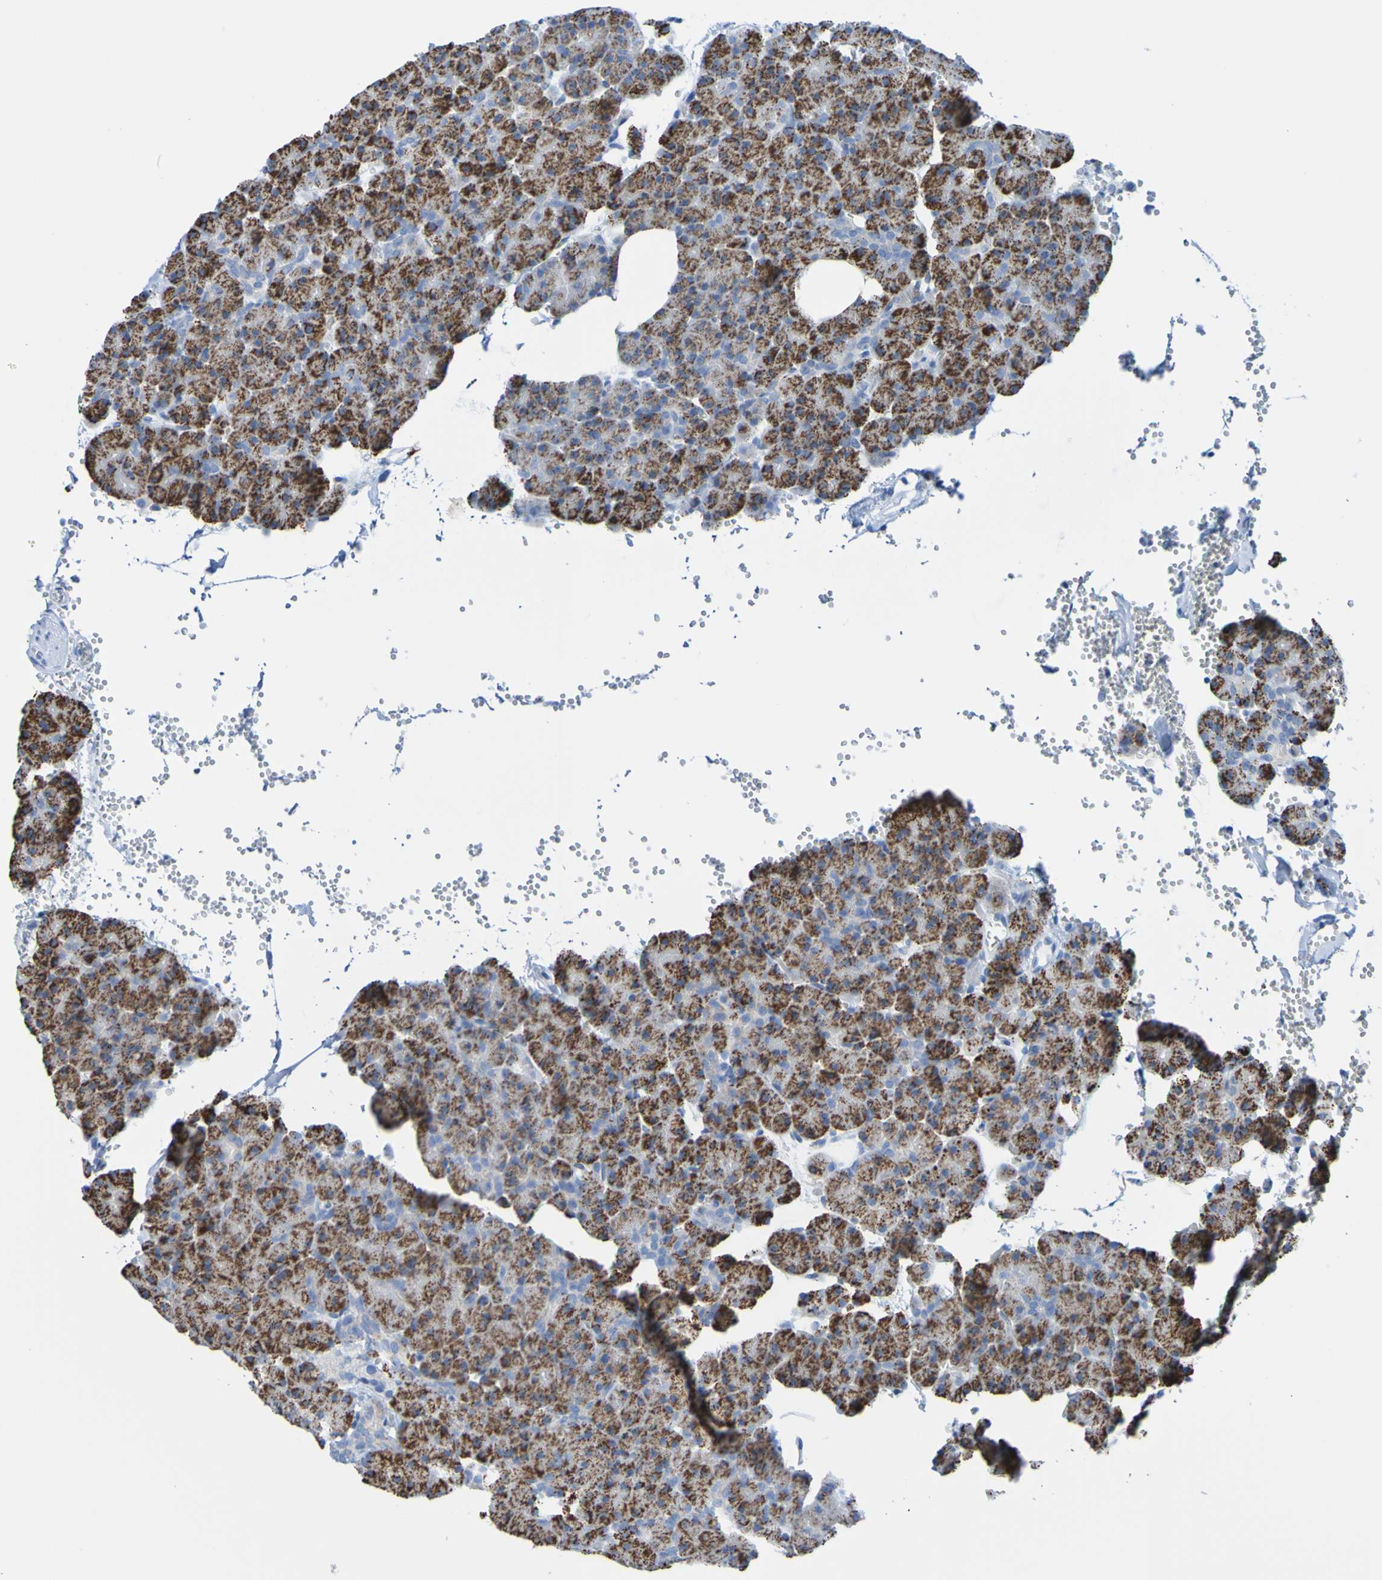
{"staining": {"intensity": "strong", "quantity": ">75%", "location": "cytoplasmic/membranous"}, "tissue": "pancreas", "cell_type": "Exocrine glandular cells", "image_type": "normal", "snomed": [{"axis": "morphology", "description": "Normal tissue, NOS"}, {"axis": "topography", "description": "Pancreas"}], "caption": "Immunohistochemistry (IHC) photomicrograph of unremarkable pancreas: pancreas stained using immunohistochemistry (IHC) demonstrates high levels of strong protein expression localized specifically in the cytoplasmic/membranous of exocrine glandular cells, appearing as a cytoplasmic/membranous brown color.", "gene": "ACMSD", "patient": {"sex": "female", "age": 35}}